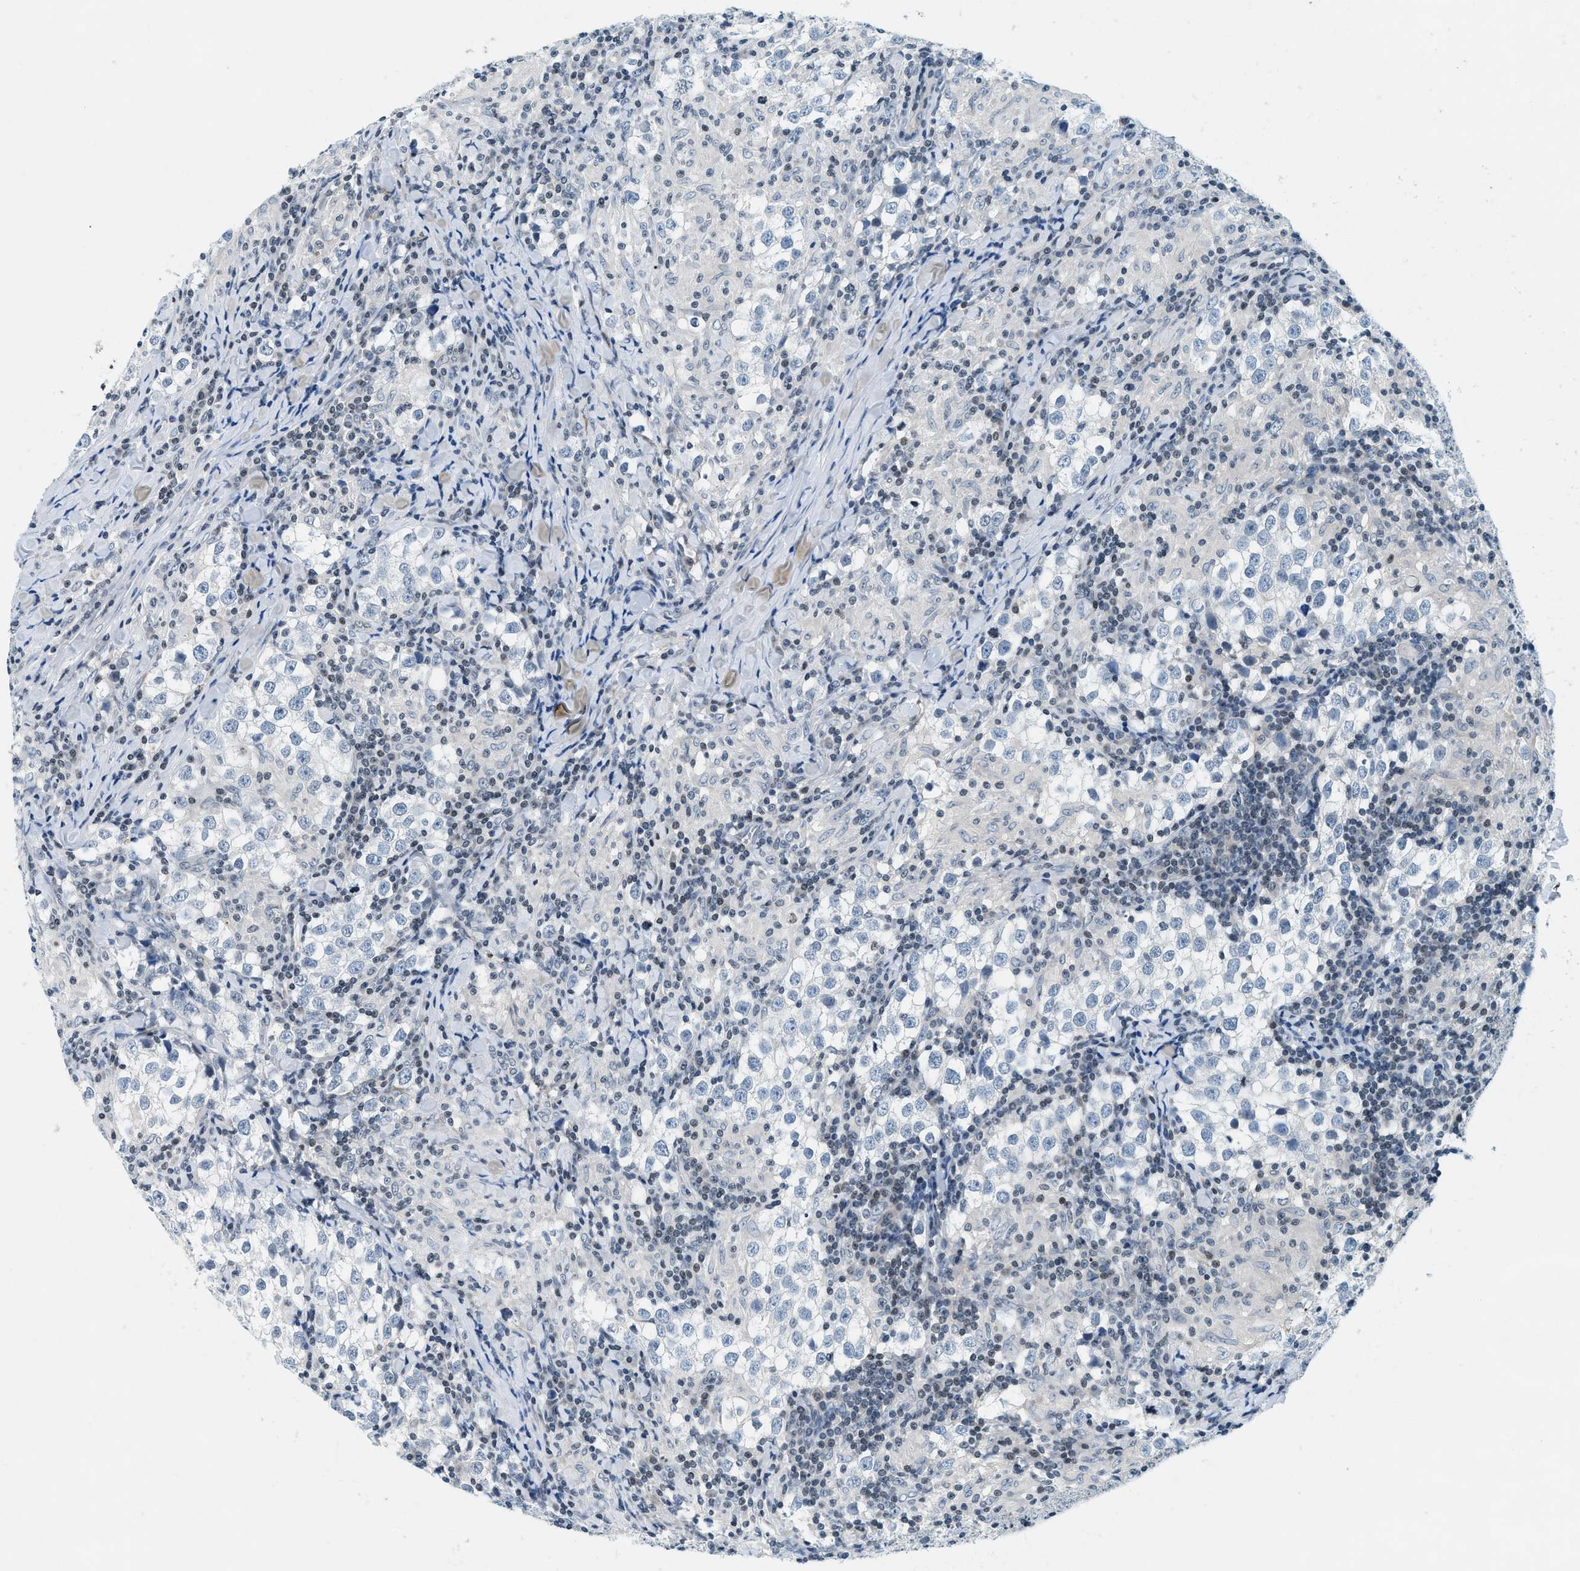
{"staining": {"intensity": "negative", "quantity": "none", "location": "none"}, "tissue": "testis cancer", "cell_type": "Tumor cells", "image_type": "cancer", "snomed": [{"axis": "morphology", "description": "Seminoma, NOS"}, {"axis": "morphology", "description": "Carcinoma, Embryonal, NOS"}, {"axis": "topography", "description": "Testis"}], "caption": "High magnification brightfield microscopy of testis embryonal carcinoma stained with DAB (brown) and counterstained with hematoxylin (blue): tumor cells show no significant positivity. Brightfield microscopy of immunohistochemistry stained with DAB (3,3'-diaminobenzidine) (brown) and hematoxylin (blue), captured at high magnification.", "gene": "UVRAG", "patient": {"sex": "male", "age": 36}}